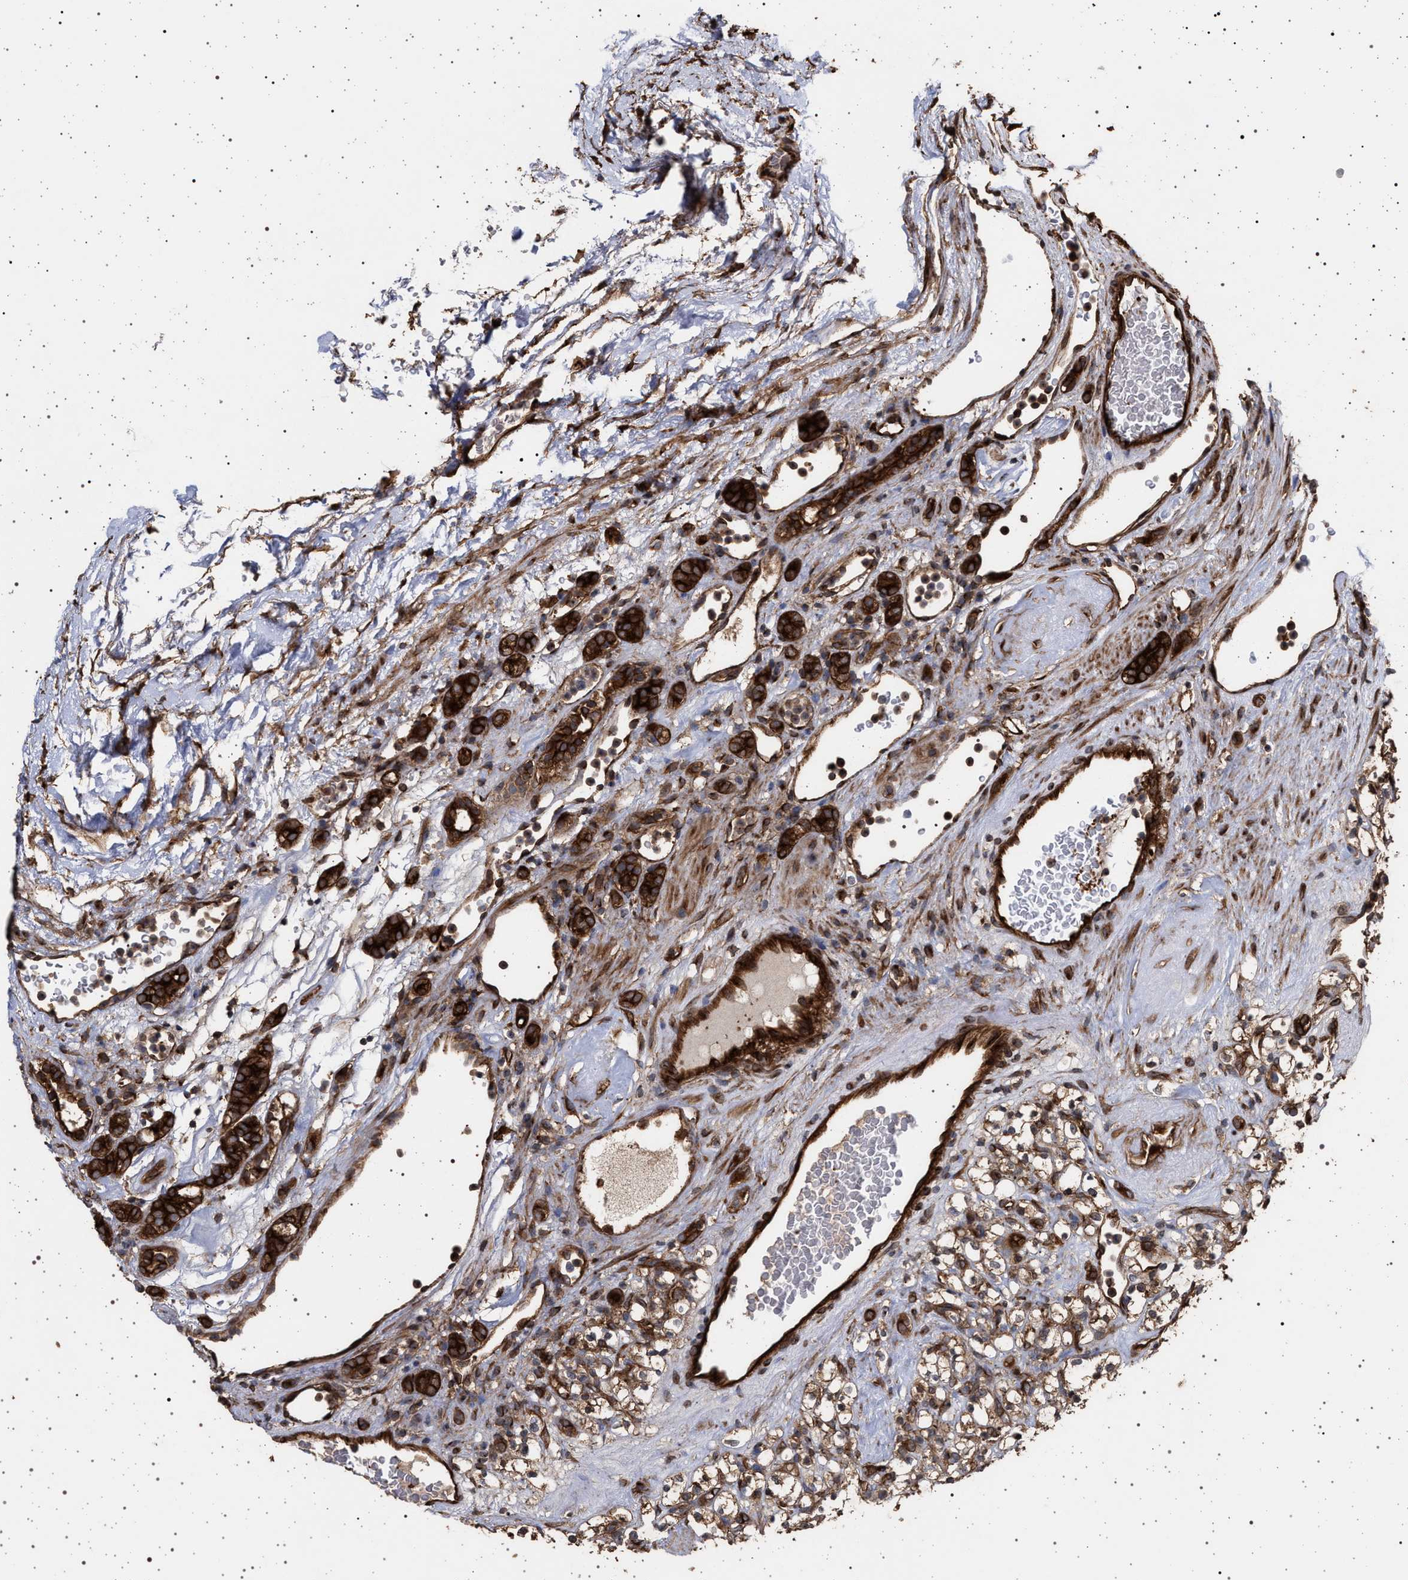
{"staining": {"intensity": "moderate", "quantity": ">75%", "location": "cytoplasmic/membranous"}, "tissue": "renal cancer", "cell_type": "Tumor cells", "image_type": "cancer", "snomed": [{"axis": "morphology", "description": "Normal tissue, NOS"}, {"axis": "morphology", "description": "Adenocarcinoma, NOS"}, {"axis": "topography", "description": "Kidney"}], "caption": "The immunohistochemical stain shows moderate cytoplasmic/membranous positivity in tumor cells of renal cancer tissue.", "gene": "IFT20", "patient": {"sex": "female", "age": 72}}